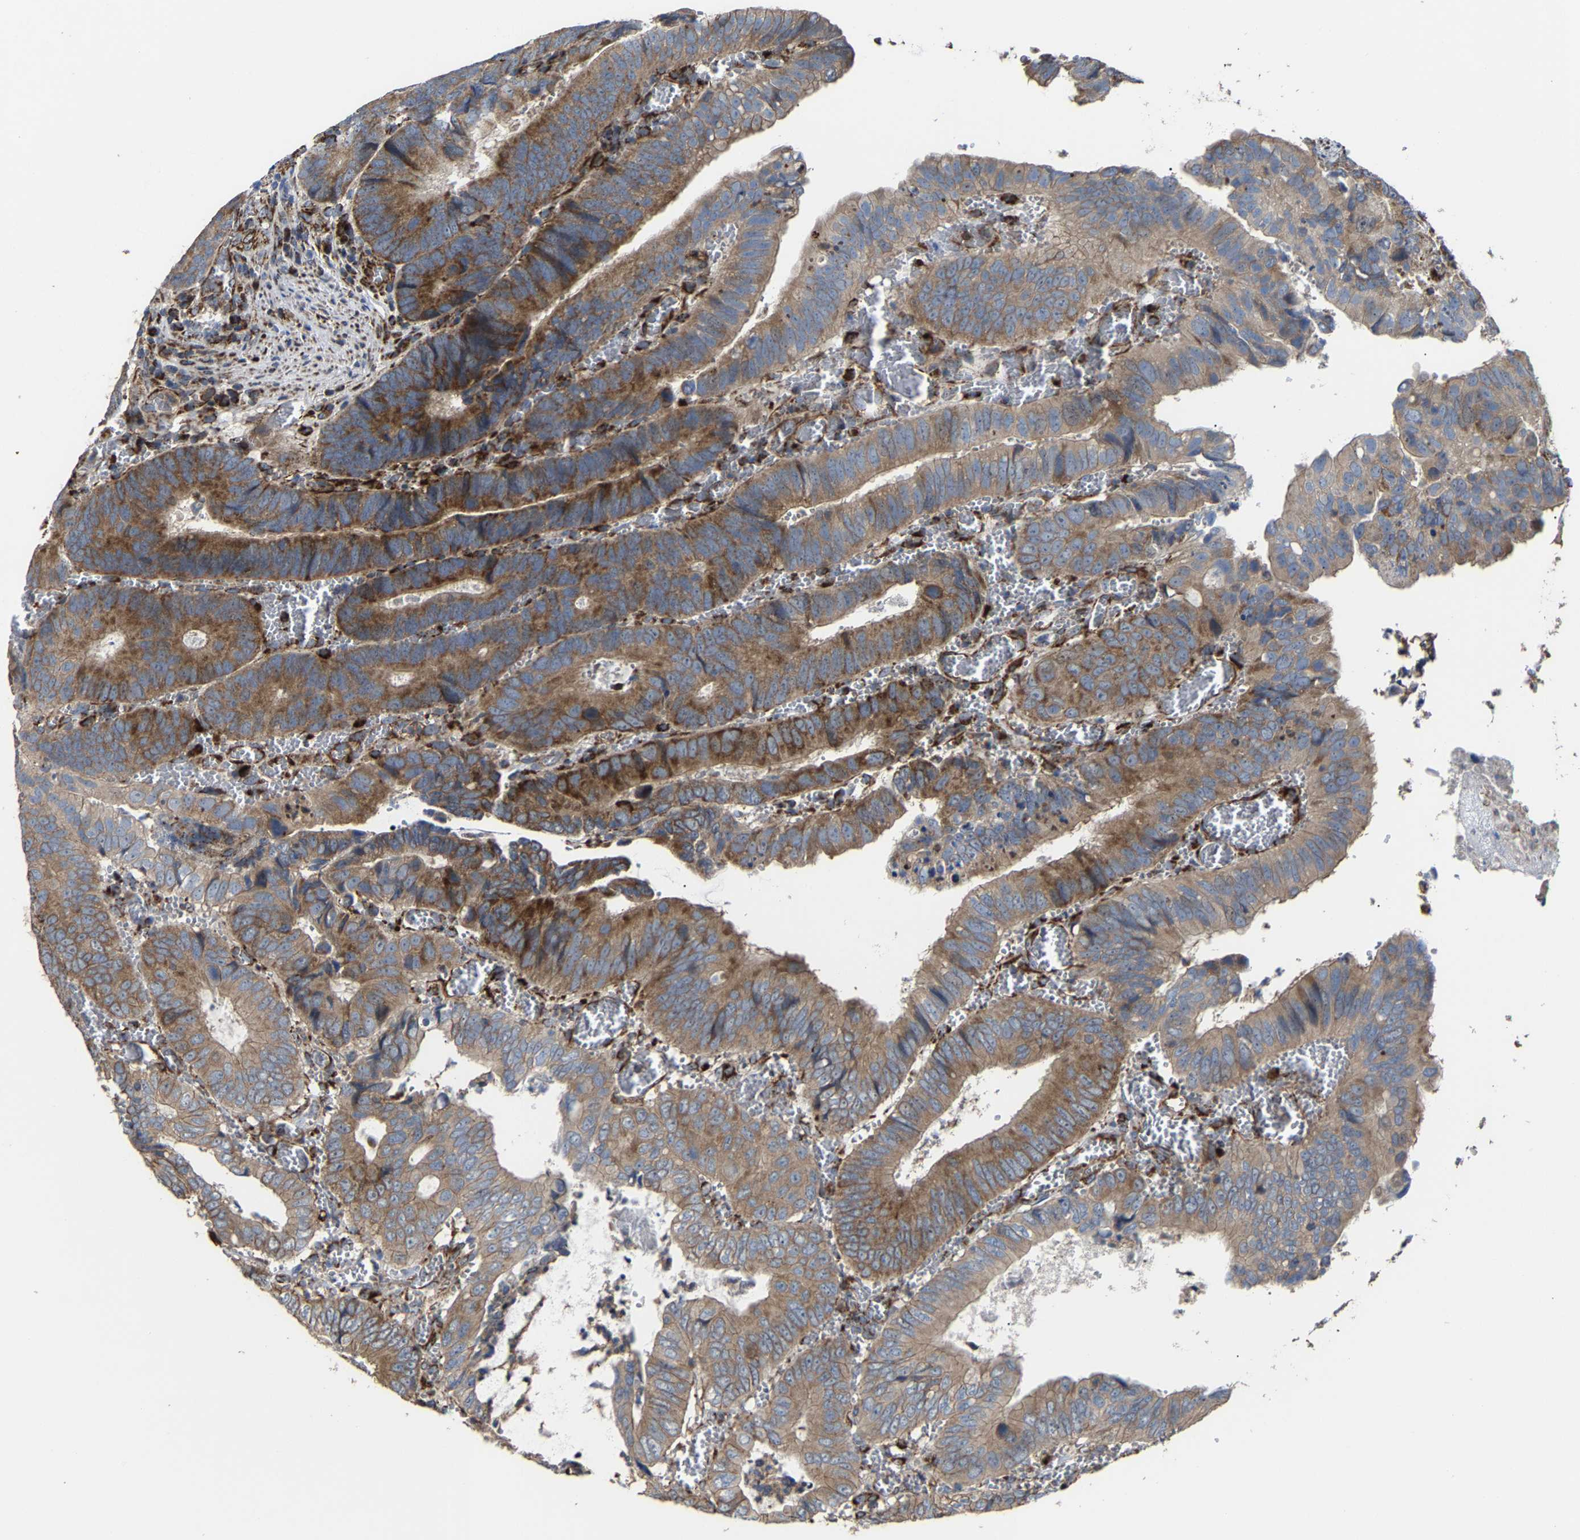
{"staining": {"intensity": "moderate", "quantity": ">75%", "location": "cytoplasmic/membranous"}, "tissue": "colorectal cancer", "cell_type": "Tumor cells", "image_type": "cancer", "snomed": [{"axis": "morphology", "description": "Inflammation, NOS"}, {"axis": "morphology", "description": "Adenocarcinoma, NOS"}, {"axis": "topography", "description": "Colon"}], "caption": "Protein expression by immunohistochemistry shows moderate cytoplasmic/membranous positivity in approximately >75% of tumor cells in adenocarcinoma (colorectal).", "gene": "NDUFV3", "patient": {"sex": "male", "age": 72}}